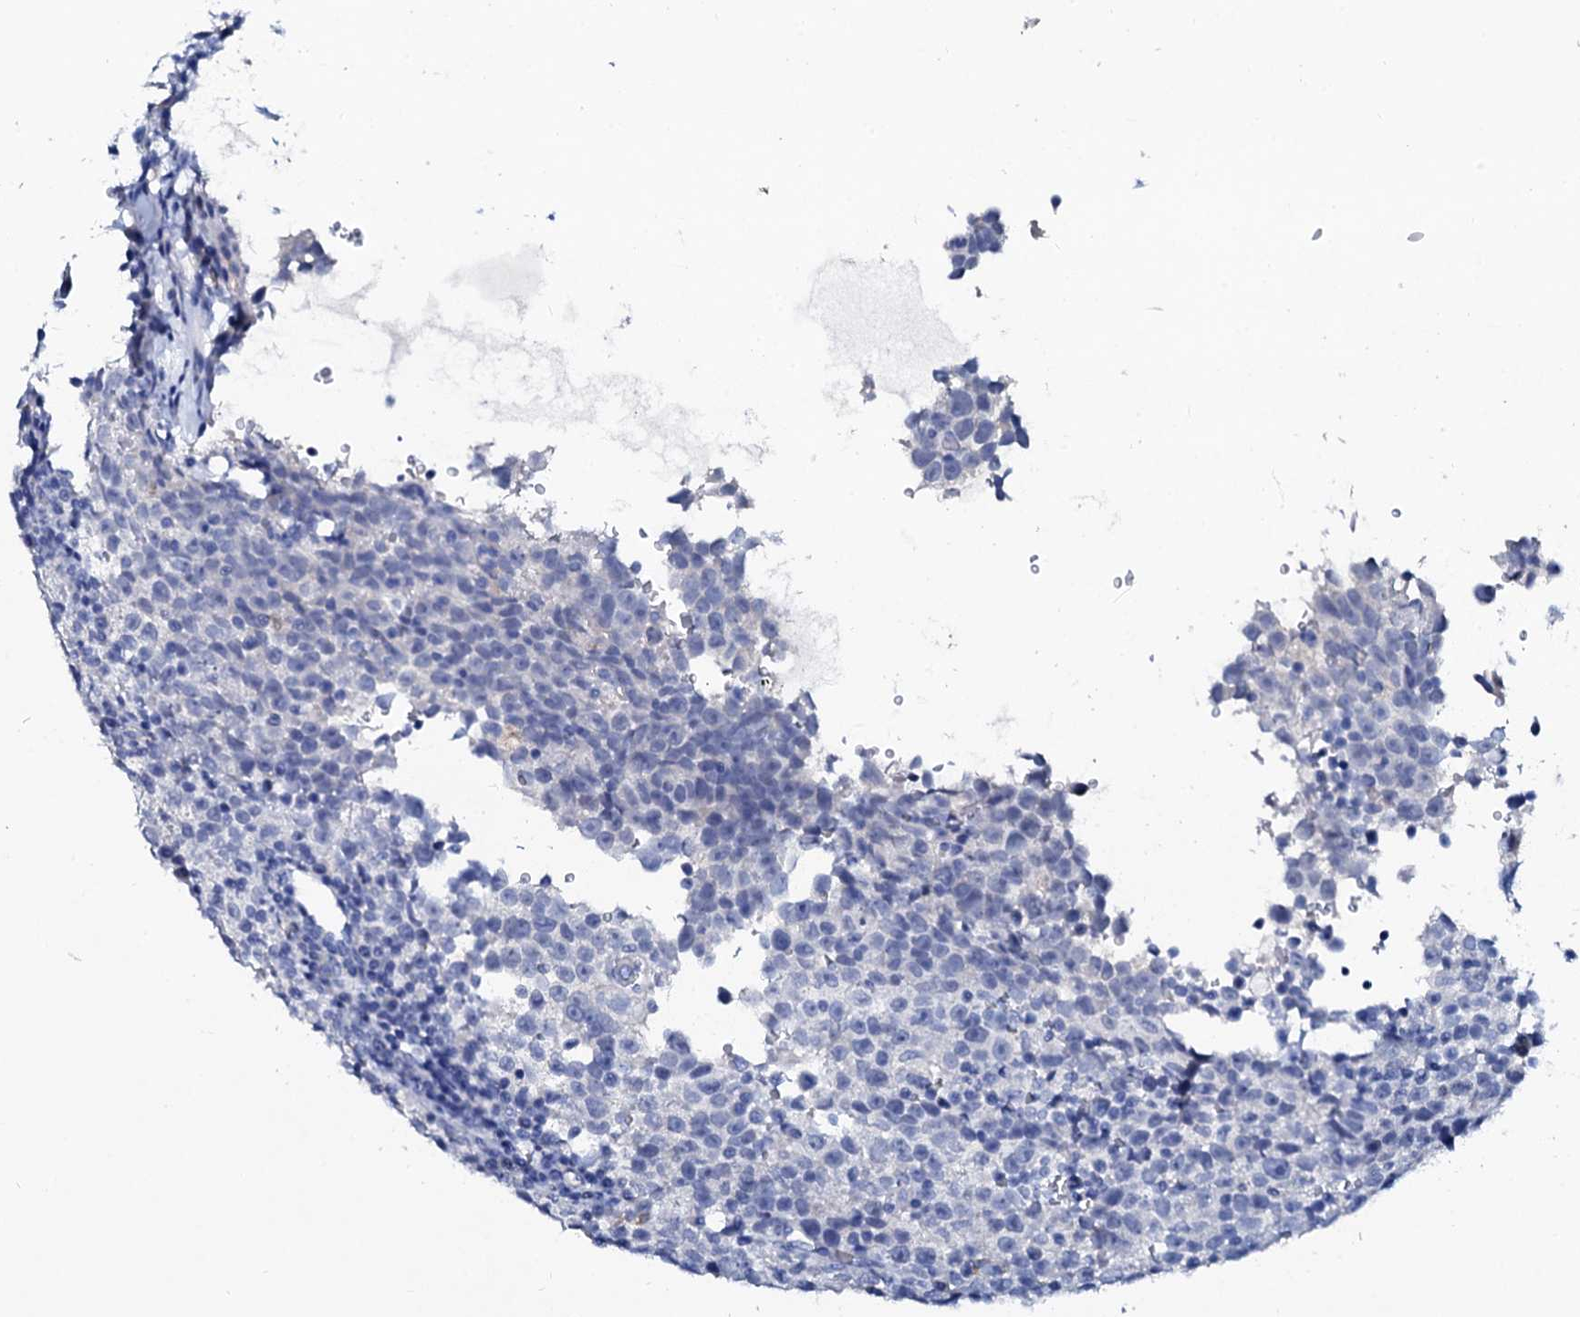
{"staining": {"intensity": "negative", "quantity": "none", "location": "none"}, "tissue": "testis cancer", "cell_type": "Tumor cells", "image_type": "cancer", "snomed": [{"axis": "morphology", "description": "Seminoma, NOS"}, {"axis": "topography", "description": "Testis"}], "caption": "A high-resolution micrograph shows immunohistochemistry (IHC) staining of testis seminoma, which displays no significant positivity in tumor cells.", "gene": "GLB1L3", "patient": {"sex": "male", "age": 22}}